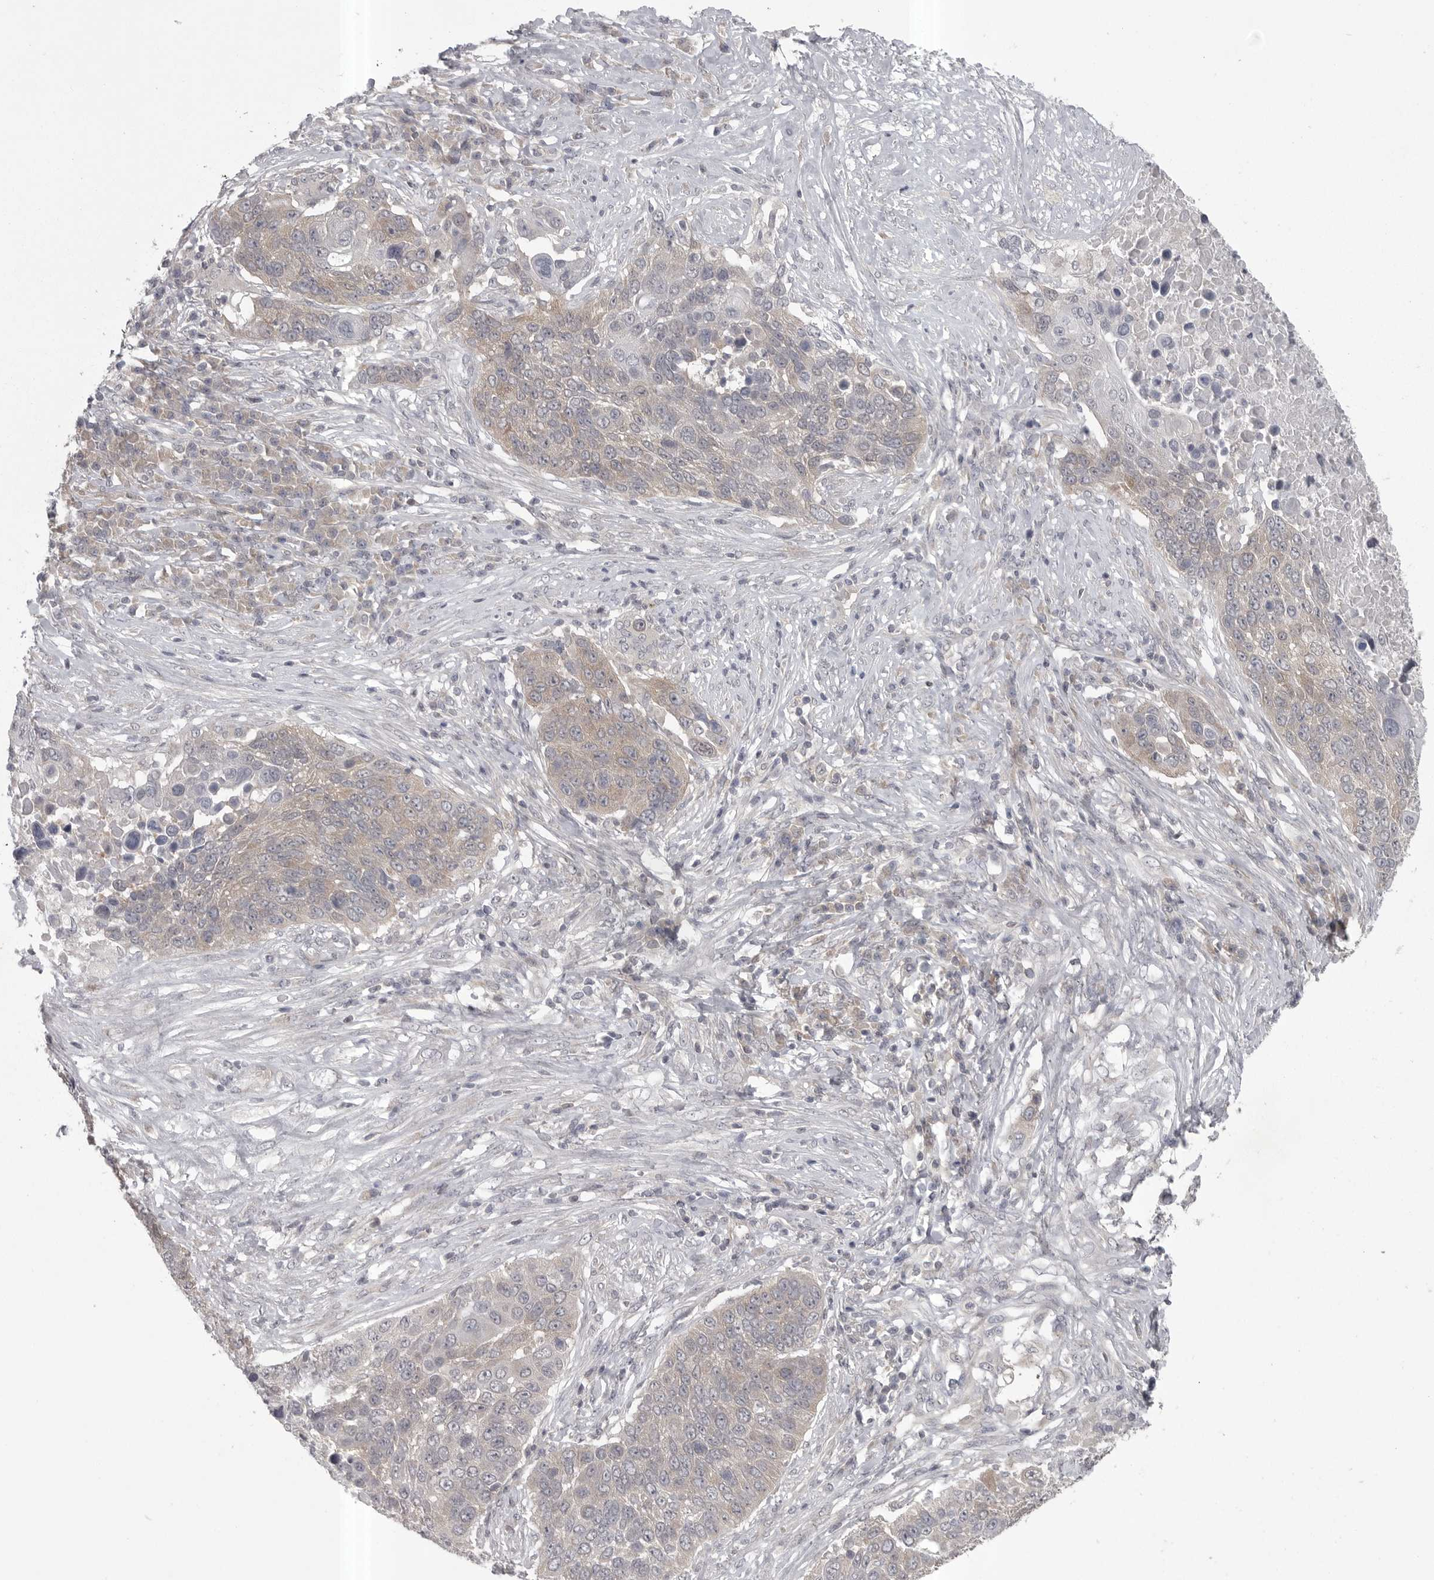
{"staining": {"intensity": "weak", "quantity": "<25%", "location": "cytoplasmic/membranous"}, "tissue": "lung cancer", "cell_type": "Tumor cells", "image_type": "cancer", "snomed": [{"axis": "morphology", "description": "Squamous cell carcinoma, NOS"}, {"axis": "topography", "description": "Lung"}], "caption": "Immunohistochemistry photomicrograph of neoplastic tissue: lung squamous cell carcinoma stained with DAB exhibits no significant protein positivity in tumor cells. (Brightfield microscopy of DAB immunohistochemistry at high magnification).", "gene": "PHF13", "patient": {"sex": "male", "age": 66}}